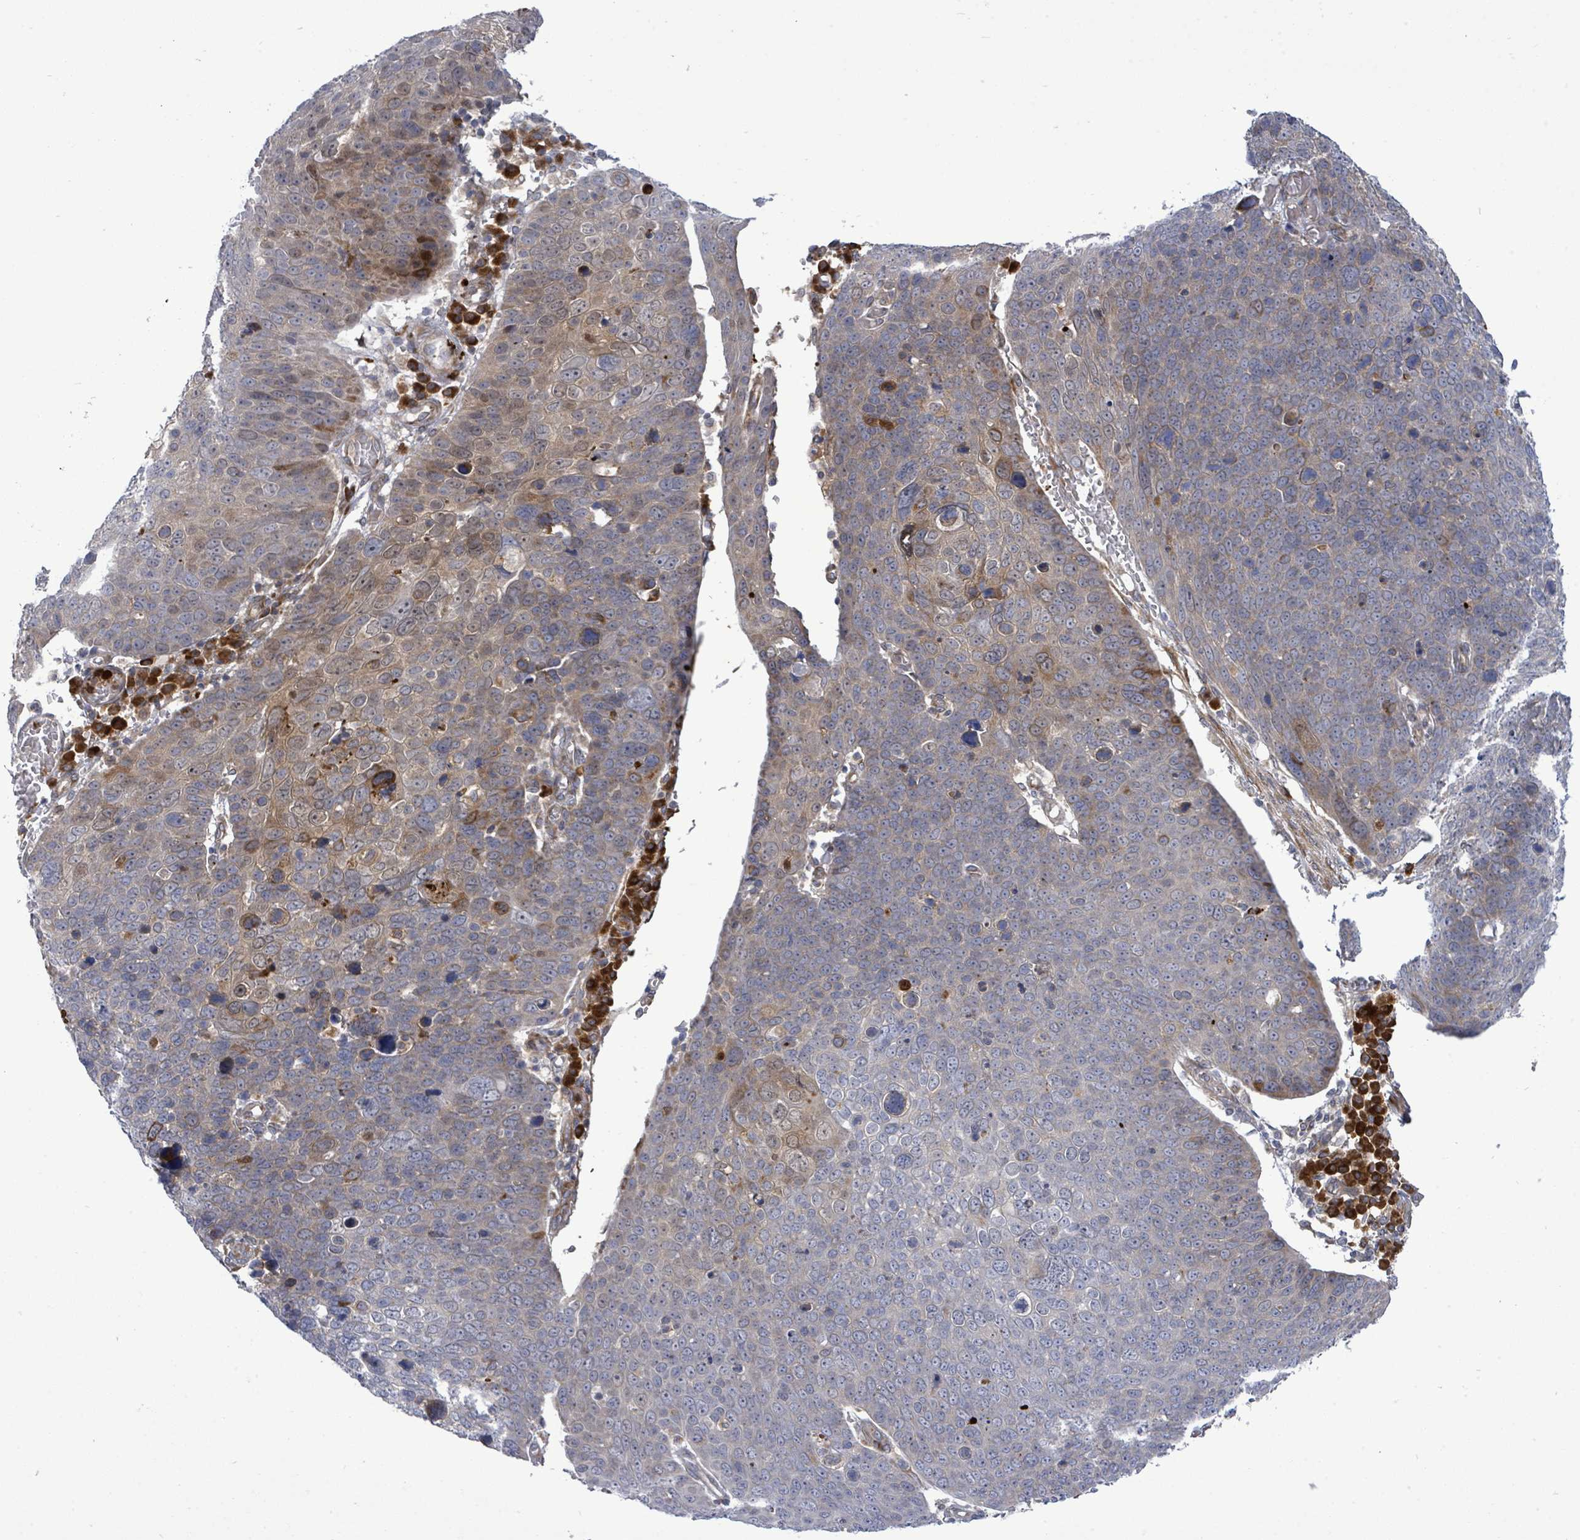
{"staining": {"intensity": "weak", "quantity": "<25%", "location": "cytoplasmic/membranous"}, "tissue": "skin cancer", "cell_type": "Tumor cells", "image_type": "cancer", "snomed": [{"axis": "morphology", "description": "Squamous cell carcinoma, NOS"}, {"axis": "topography", "description": "Skin"}], "caption": "DAB (3,3'-diaminobenzidine) immunohistochemical staining of skin cancer (squamous cell carcinoma) reveals no significant expression in tumor cells.", "gene": "SAR1A", "patient": {"sex": "male", "age": 71}}